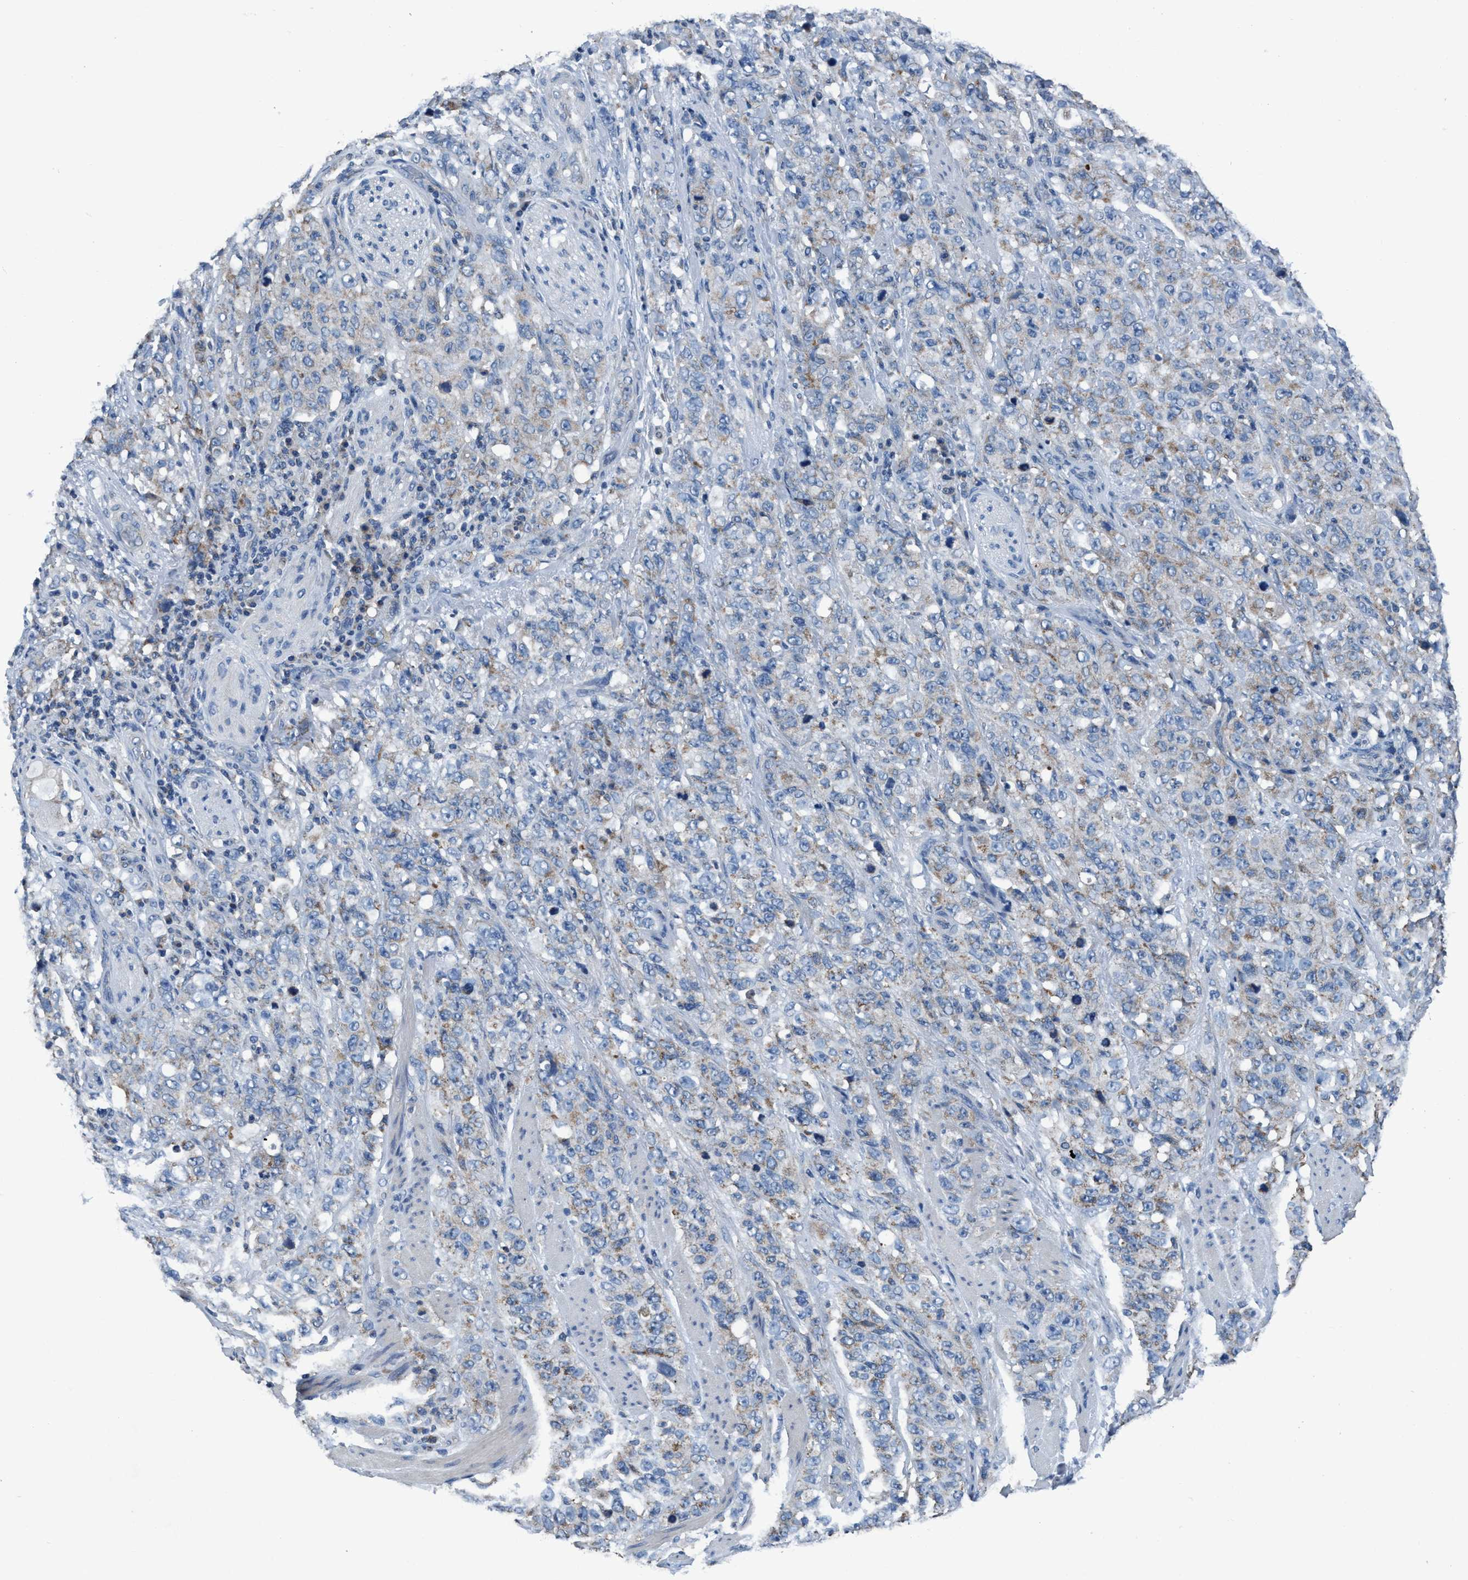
{"staining": {"intensity": "weak", "quantity": "25%-75%", "location": "cytoplasmic/membranous"}, "tissue": "stomach cancer", "cell_type": "Tumor cells", "image_type": "cancer", "snomed": [{"axis": "morphology", "description": "Adenocarcinoma, NOS"}, {"axis": "topography", "description": "Stomach"}], "caption": "IHC photomicrograph of human stomach adenocarcinoma stained for a protein (brown), which shows low levels of weak cytoplasmic/membranous expression in about 25%-75% of tumor cells.", "gene": "ANKFN1", "patient": {"sex": "male", "age": 48}}